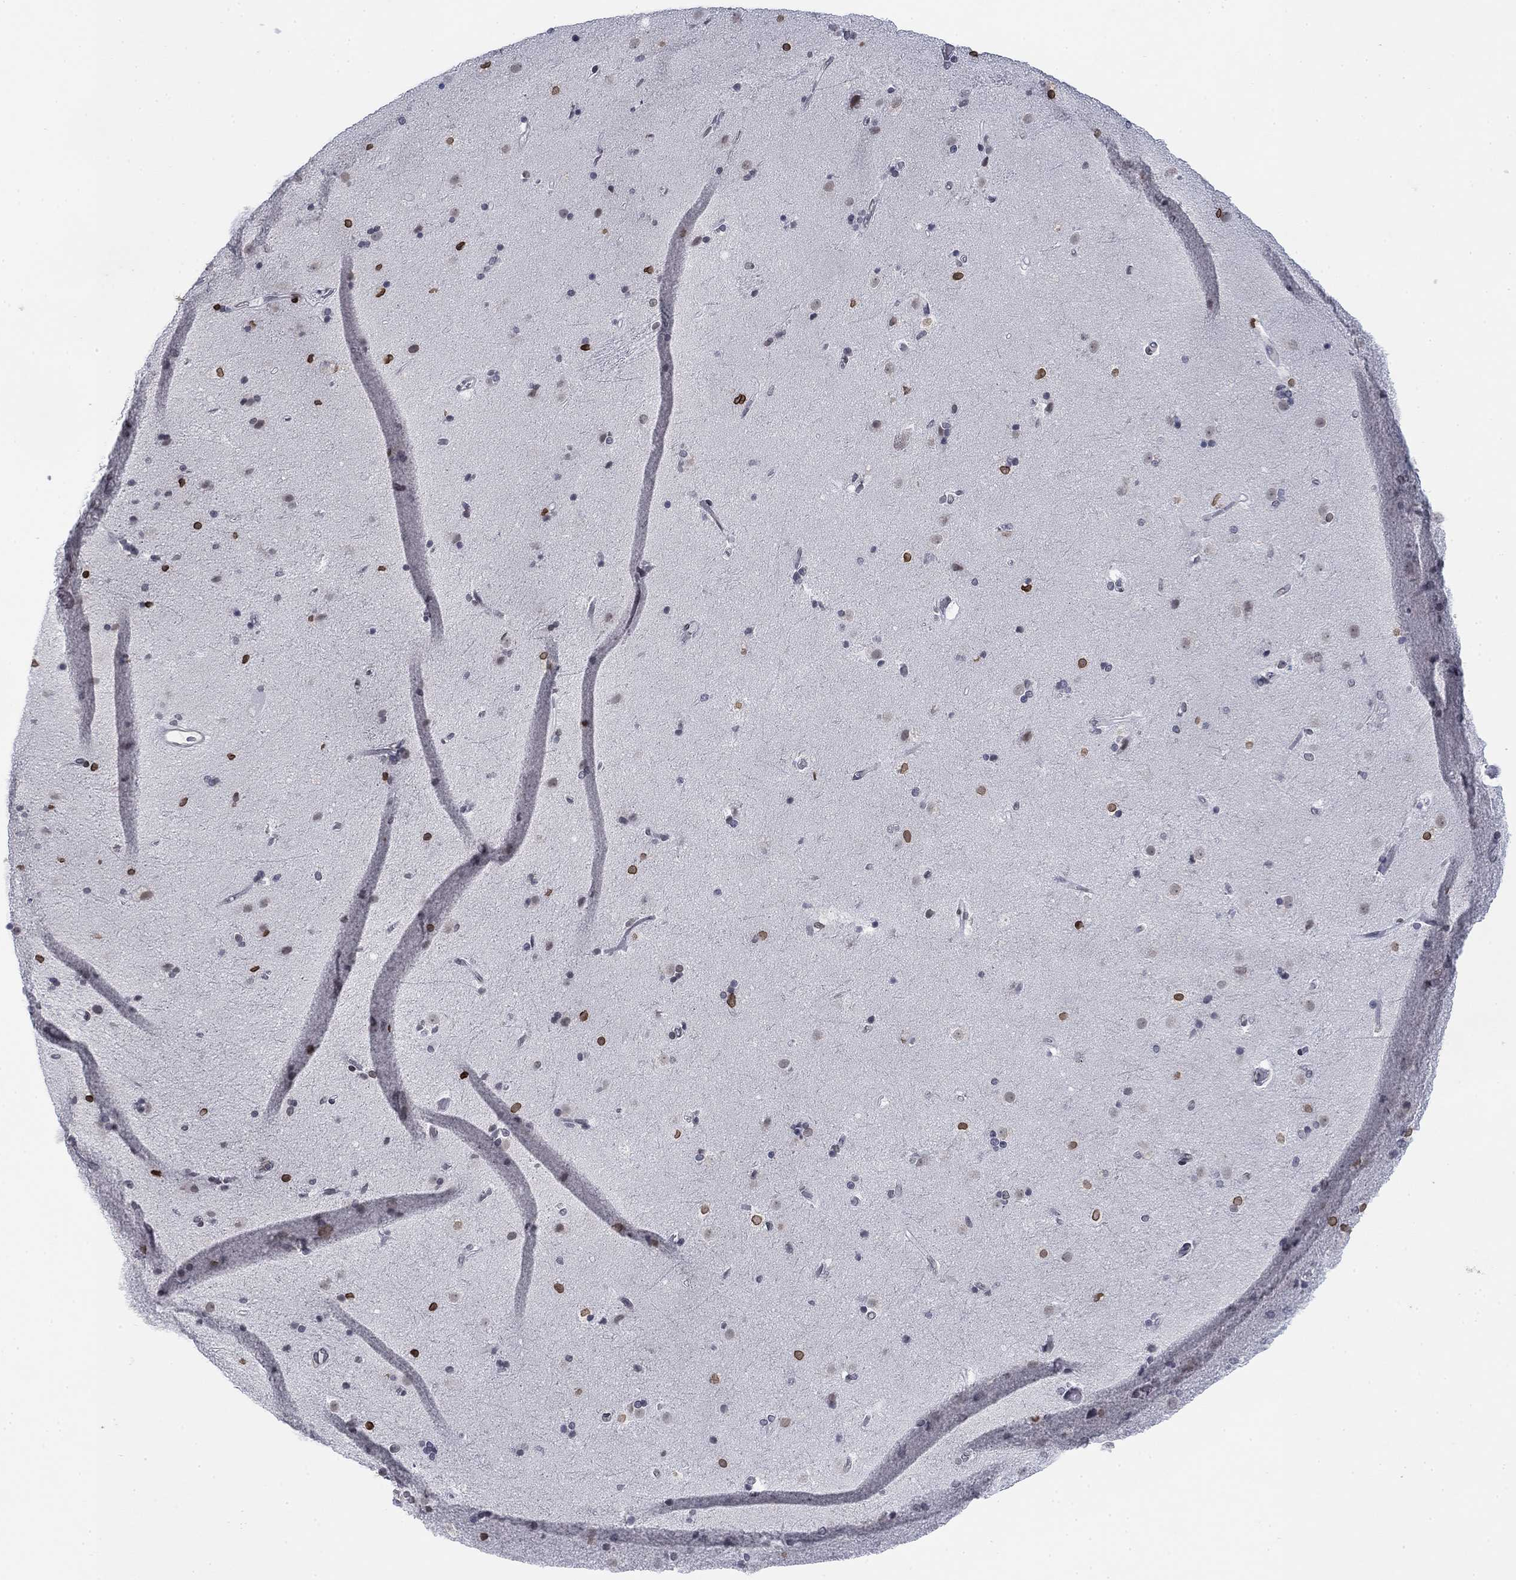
{"staining": {"intensity": "strong", "quantity": "<25%", "location": "cytoplasmic/membranous,nuclear"}, "tissue": "caudate", "cell_type": "Glial cells", "image_type": "normal", "snomed": [{"axis": "morphology", "description": "Normal tissue, NOS"}, {"axis": "topography", "description": "Lateral ventricle wall"}], "caption": "An image of caudate stained for a protein displays strong cytoplasmic/membranous,nuclear brown staining in glial cells.", "gene": "TOR1AIP1", "patient": {"sex": "female", "age": 71}}